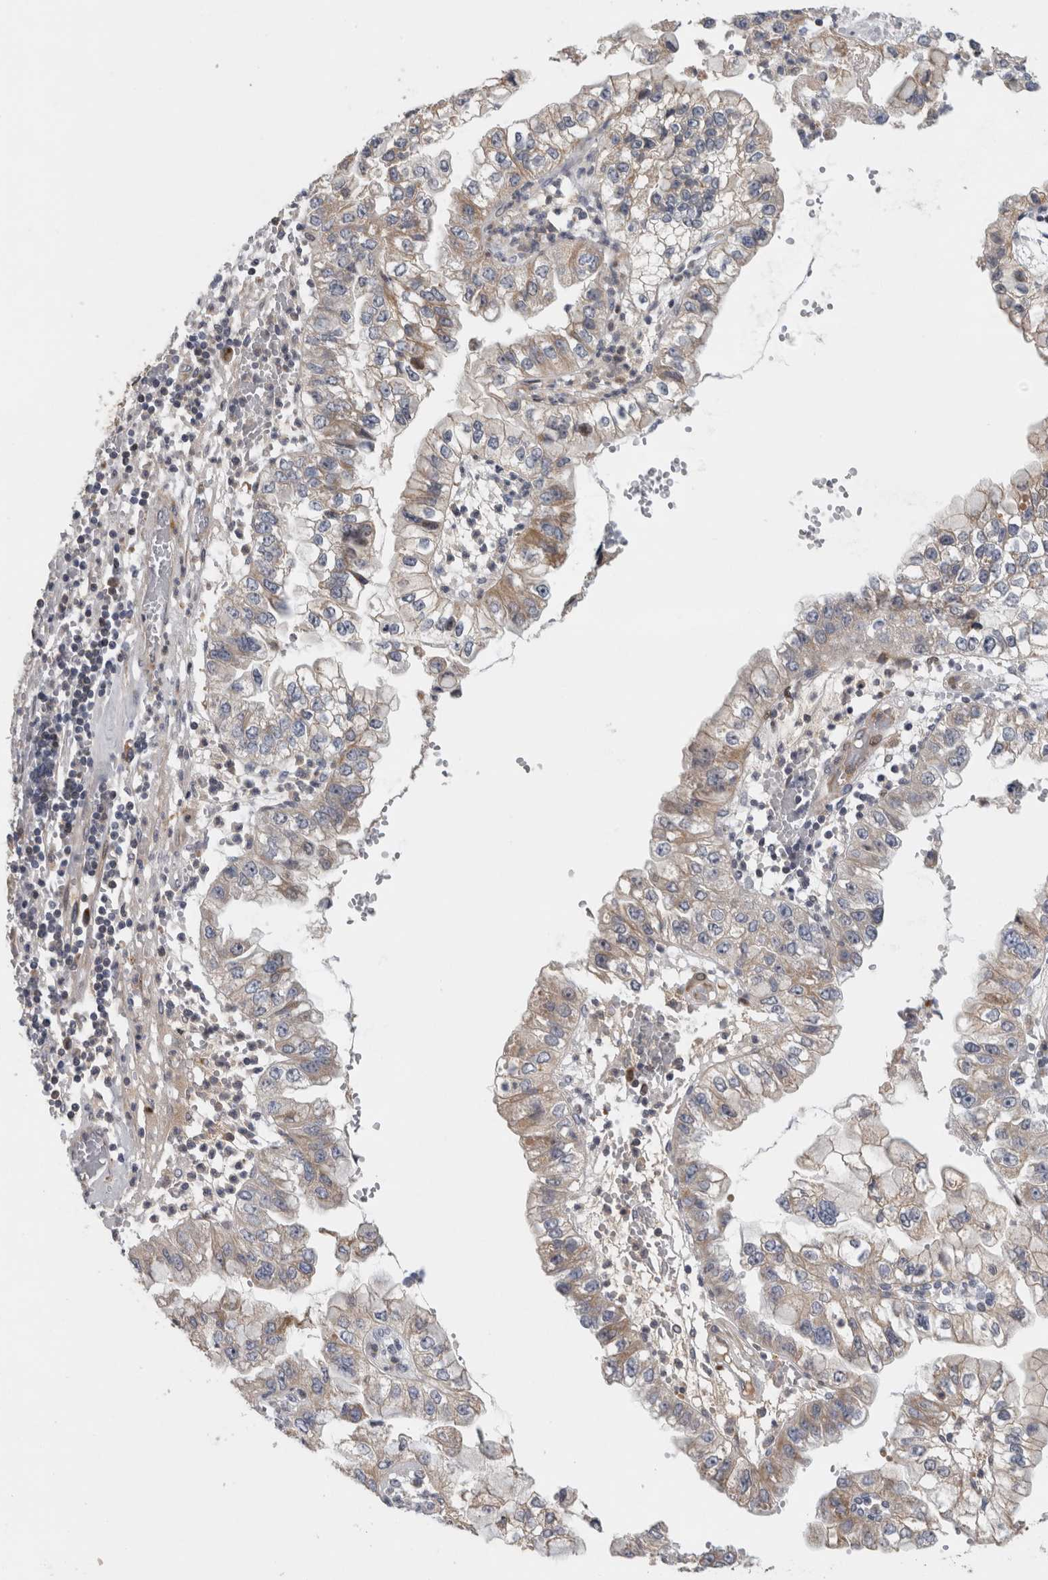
{"staining": {"intensity": "weak", "quantity": "<25%", "location": "cytoplasmic/membranous"}, "tissue": "liver cancer", "cell_type": "Tumor cells", "image_type": "cancer", "snomed": [{"axis": "morphology", "description": "Cholangiocarcinoma"}, {"axis": "topography", "description": "Liver"}], "caption": "Histopathology image shows no significant protein staining in tumor cells of liver cholangiocarcinoma. (Stains: DAB immunohistochemistry (IHC) with hematoxylin counter stain, Microscopy: brightfield microscopy at high magnification).", "gene": "RBM48", "patient": {"sex": "female", "age": 79}}